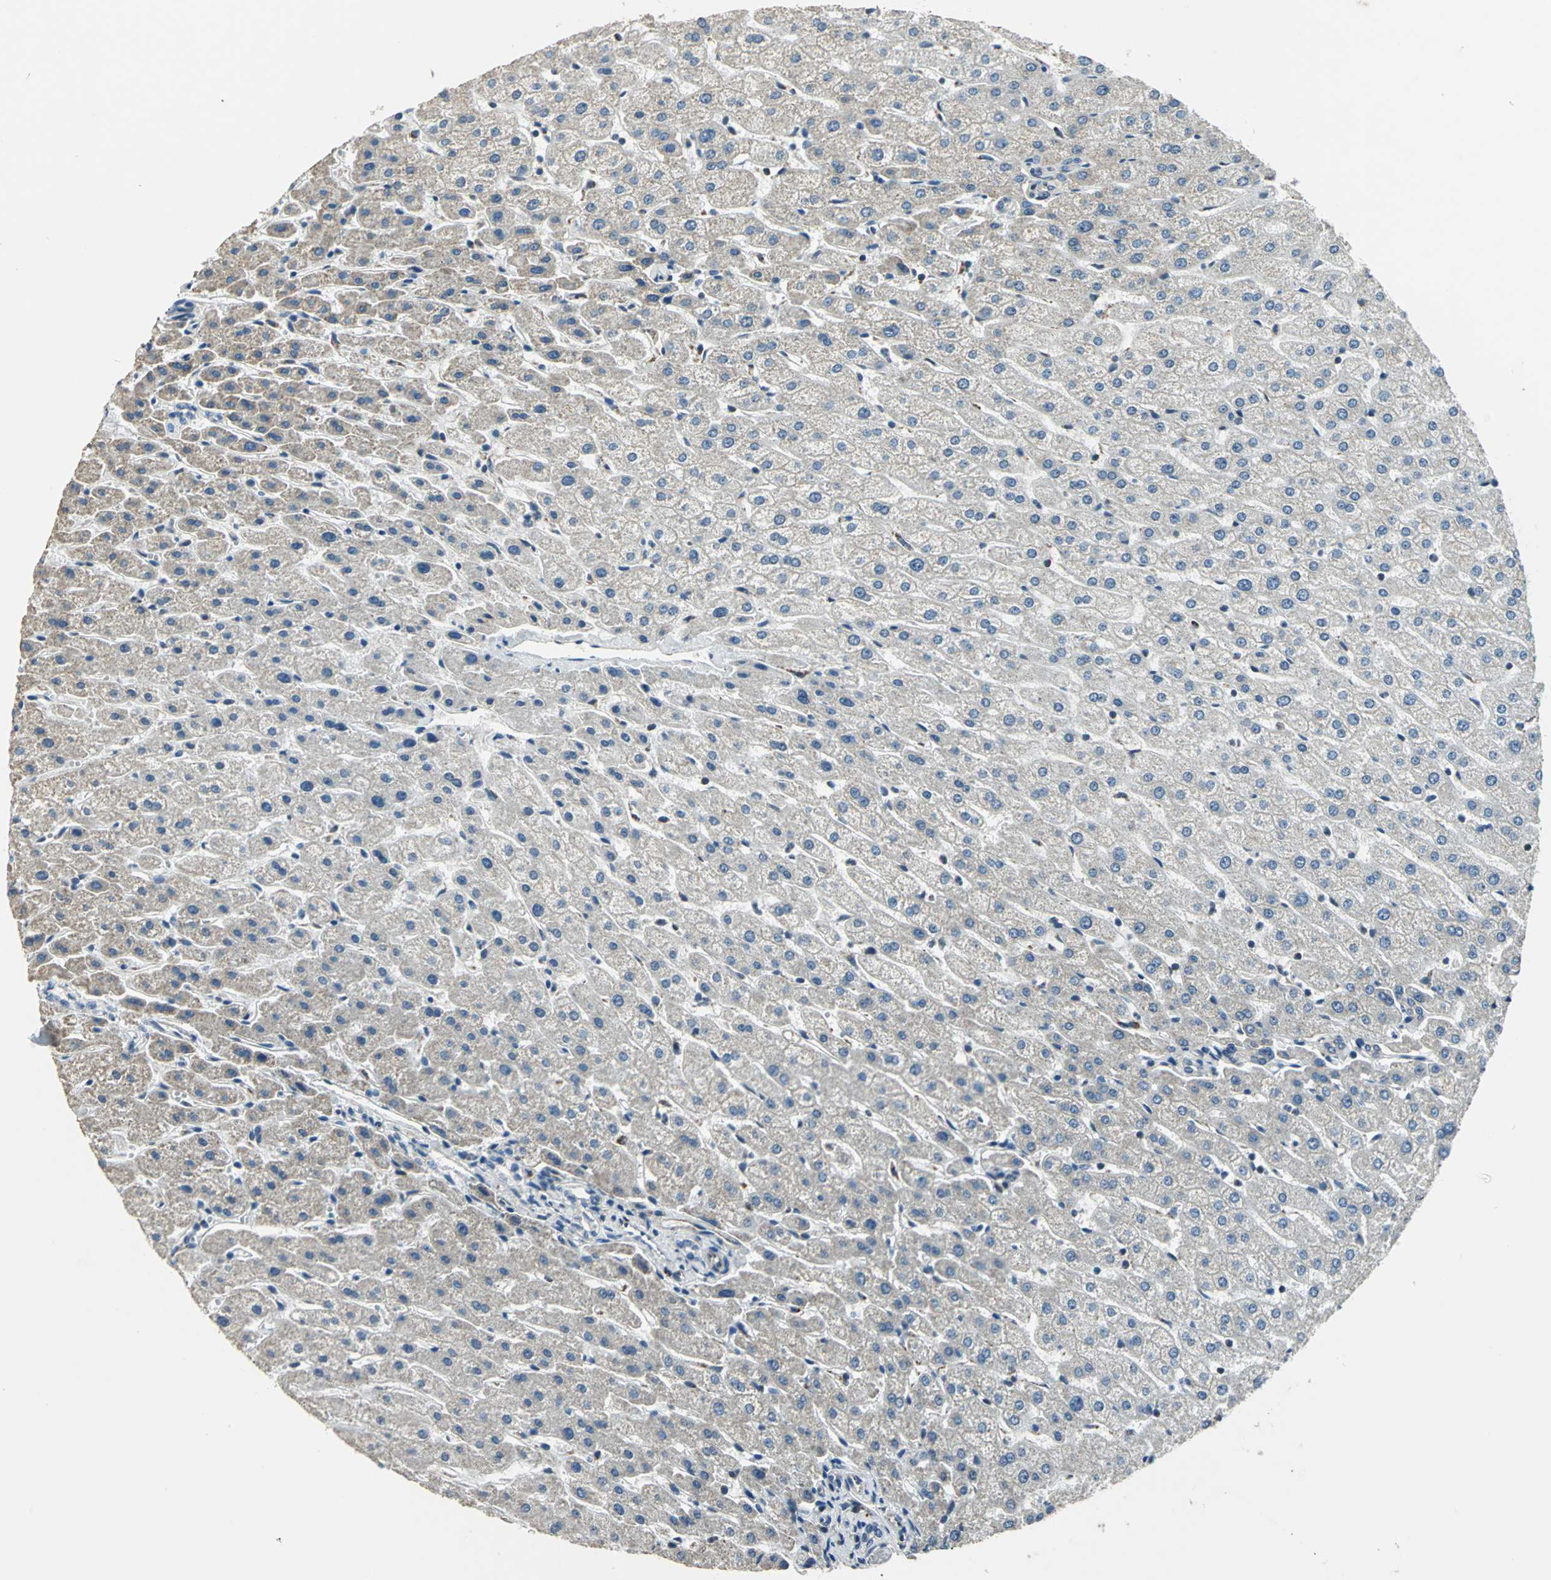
{"staining": {"intensity": "weak", "quantity": ">75%", "location": "cytoplasmic/membranous"}, "tissue": "liver", "cell_type": "Cholangiocytes", "image_type": "normal", "snomed": [{"axis": "morphology", "description": "Normal tissue, NOS"}, {"axis": "morphology", "description": "Fibrosis, NOS"}, {"axis": "topography", "description": "Liver"}], "caption": "Immunohistochemical staining of unremarkable liver displays >75% levels of weak cytoplasmic/membranous protein expression in about >75% of cholangiocytes.", "gene": "NUDT2", "patient": {"sex": "female", "age": 29}}